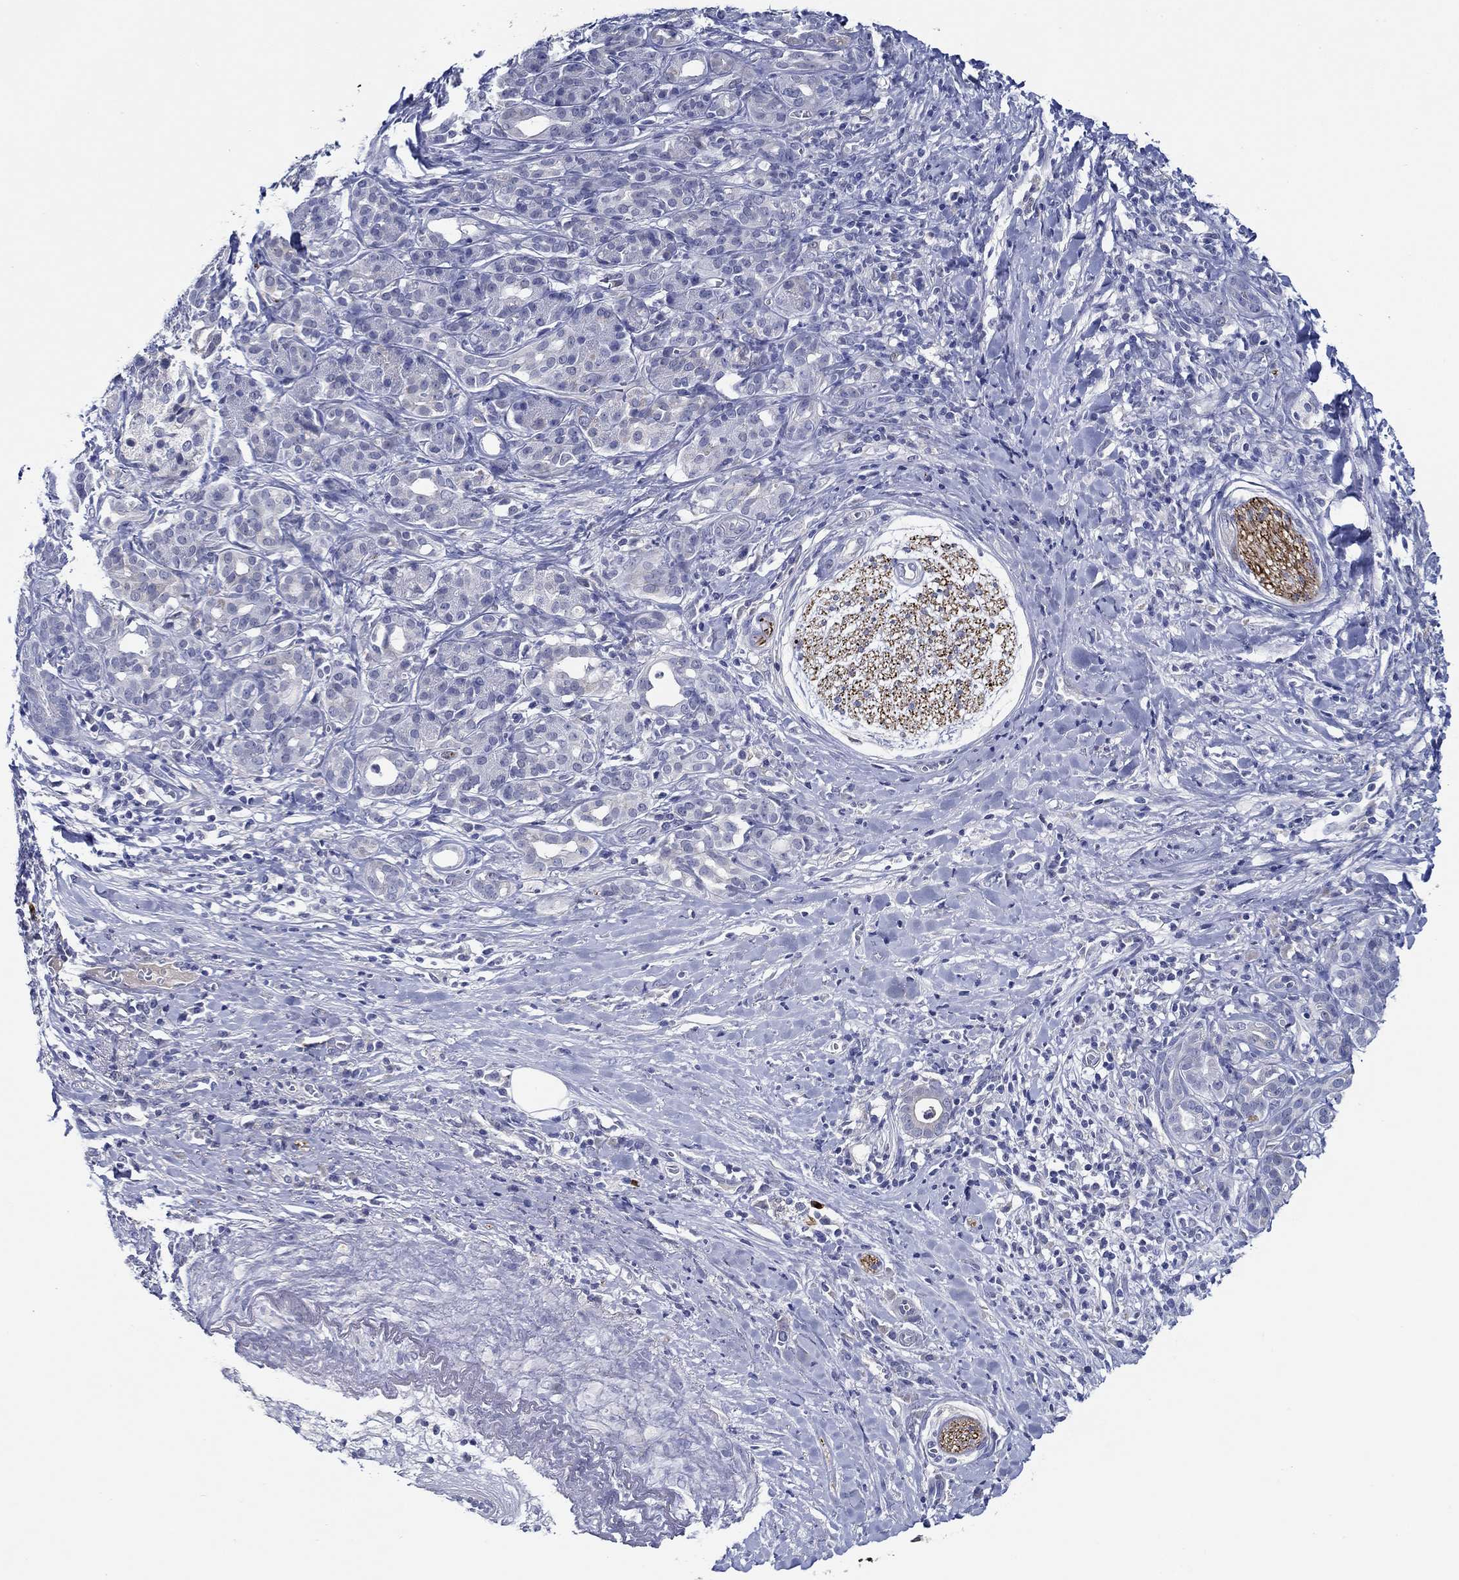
{"staining": {"intensity": "negative", "quantity": "none", "location": "none"}, "tissue": "pancreatic cancer", "cell_type": "Tumor cells", "image_type": "cancer", "snomed": [{"axis": "morphology", "description": "Adenocarcinoma, NOS"}, {"axis": "topography", "description": "Pancreas"}], "caption": "Pancreatic cancer was stained to show a protein in brown. There is no significant positivity in tumor cells. The staining is performed using DAB brown chromogen with nuclei counter-stained in using hematoxylin.", "gene": "MC2R", "patient": {"sex": "male", "age": 61}}